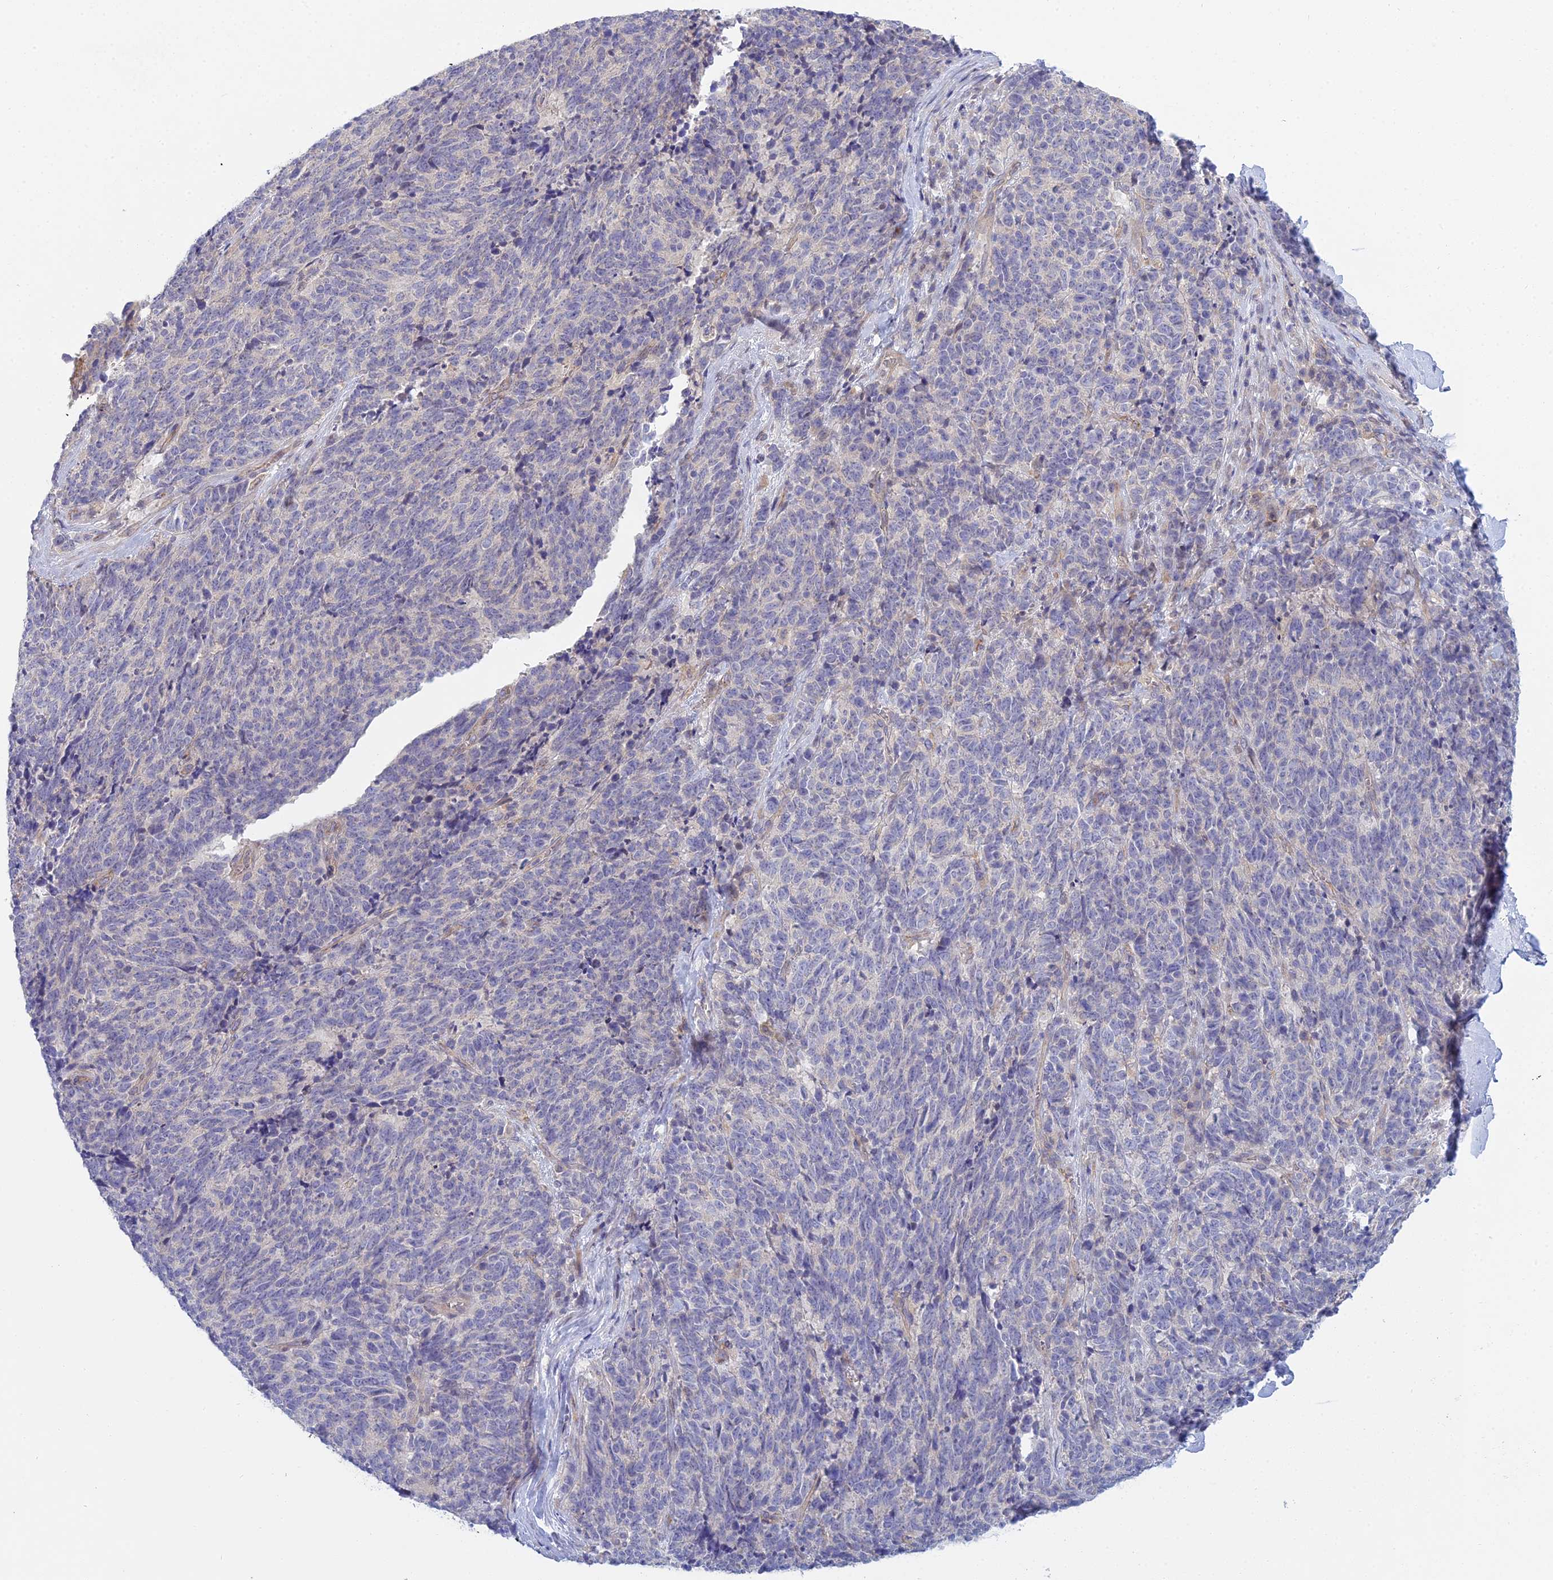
{"staining": {"intensity": "negative", "quantity": "none", "location": "none"}, "tissue": "cervical cancer", "cell_type": "Tumor cells", "image_type": "cancer", "snomed": [{"axis": "morphology", "description": "Squamous cell carcinoma, NOS"}, {"axis": "topography", "description": "Cervix"}], "caption": "DAB (3,3'-diaminobenzidine) immunohistochemical staining of human squamous cell carcinoma (cervical) shows no significant staining in tumor cells. Brightfield microscopy of immunohistochemistry stained with DAB (3,3'-diaminobenzidine) (brown) and hematoxylin (blue), captured at high magnification.", "gene": "METTL26", "patient": {"sex": "female", "age": 29}}